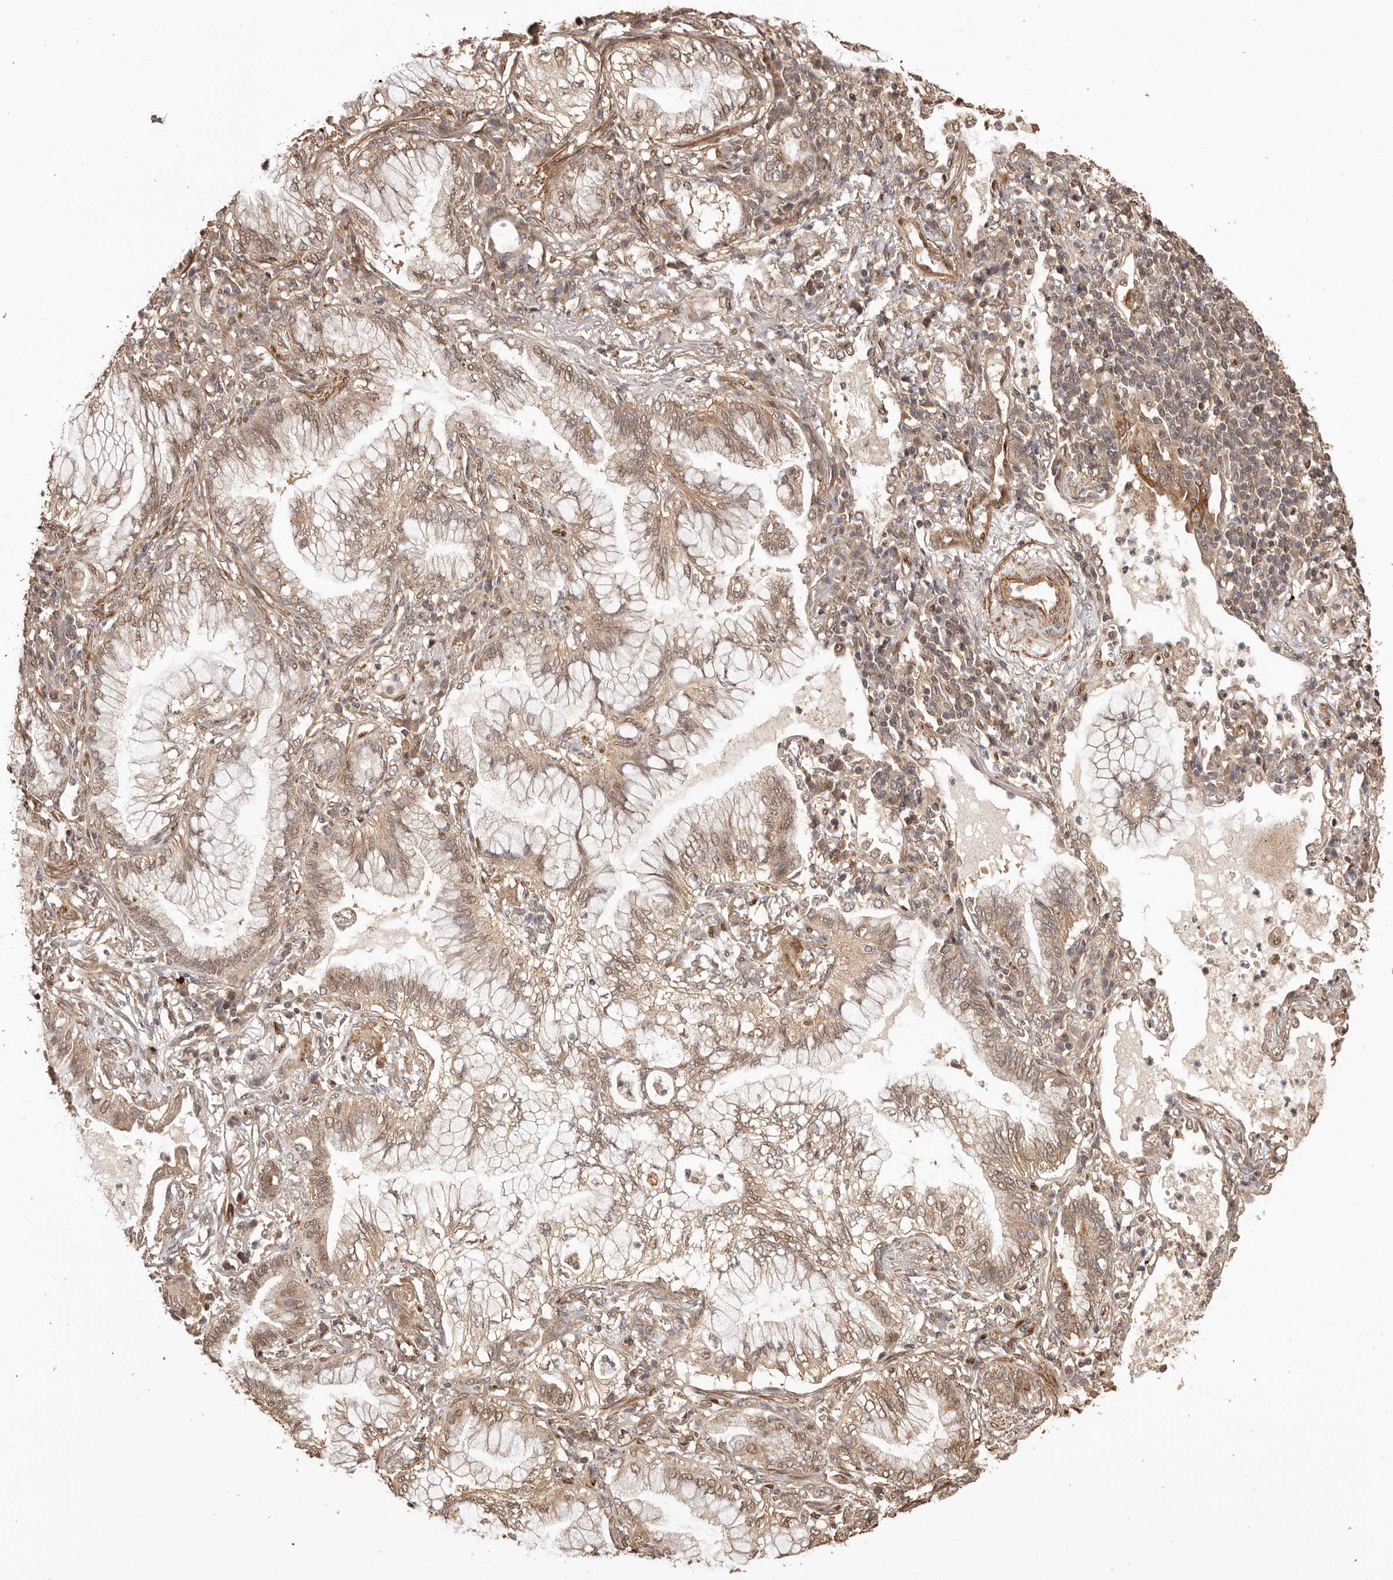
{"staining": {"intensity": "weak", "quantity": ">75%", "location": "cytoplasmic/membranous,nuclear"}, "tissue": "lung cancer", "cell_type": "Tumor cells", "image_type": "cancer", "snomed": [{"axis": "morphology", "description": "Adenocarcinoma, NOS"}, {"axis": "topography", "description": "Lung"}], "caption": "About >75% of tumor cells in lung cancer demonstrate weak cytoplasmic/membranous and nuclear protein positivity as visualized by brown immunohistochemical staining.", "gene": "UBR2", "patient": {"sex": "female", "age": 70}}